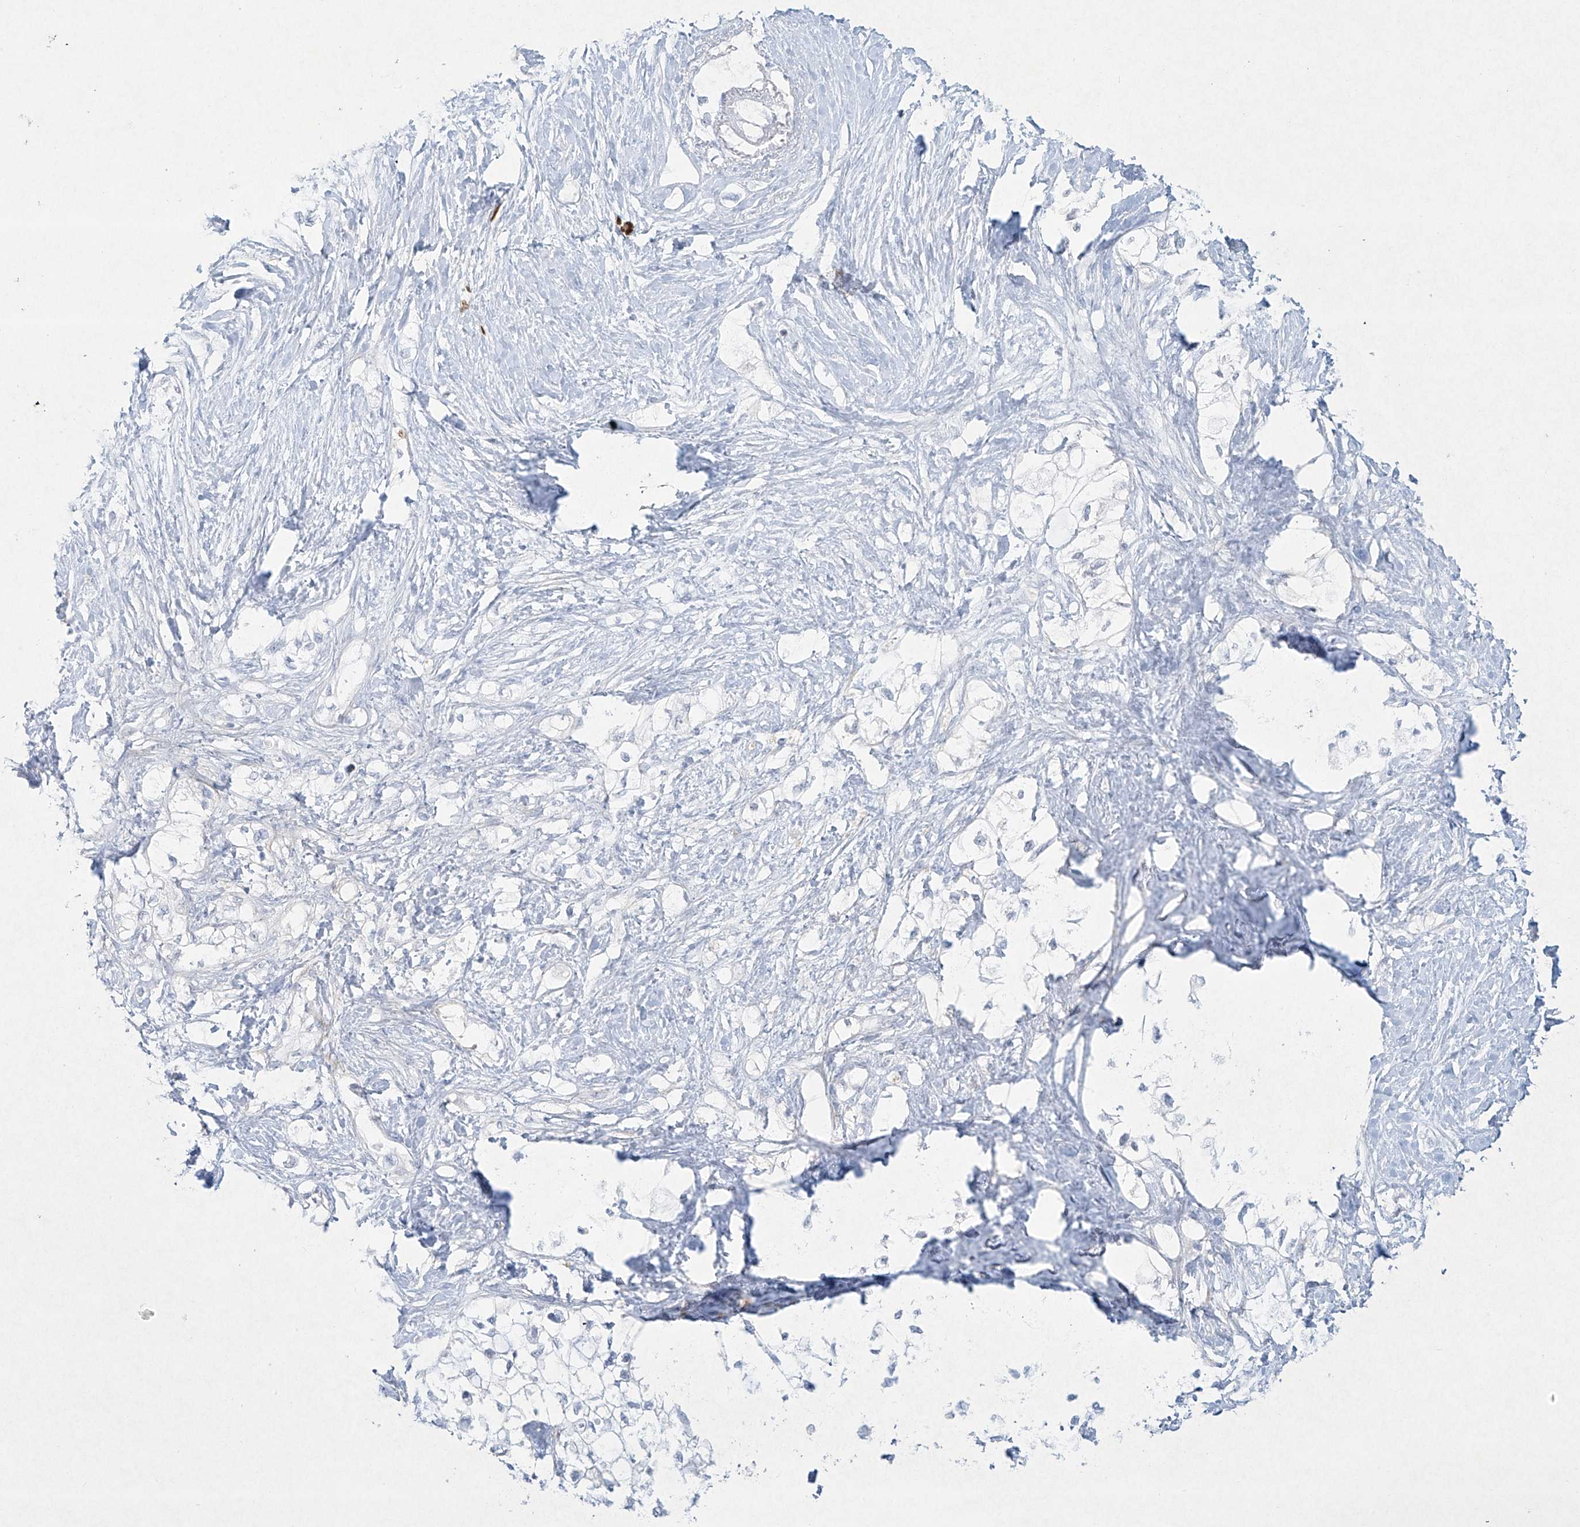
{"staining": {"intensity": "negative", "quantity": "none", "location": "none"}, "tissue": "pancreatic cancer", "cell_type": "Tumor cells", "image_type": "cancer", "snomed": [{"axis": "morphology", "description": "Adenocarcinoma, NOS"}, {"axis": "topography", "description": "Pancreas"}], "caption": "The photomicrograph exhibits no staining of tumor cells in pancreatic cancer (adenocarcinoma). (DAB (3,3'-diaminobenzidine) immunohistochemistry with hematoxylin counter stain).", "gene": "PAX6", "patient": {"sex": "male", "age": 70}}